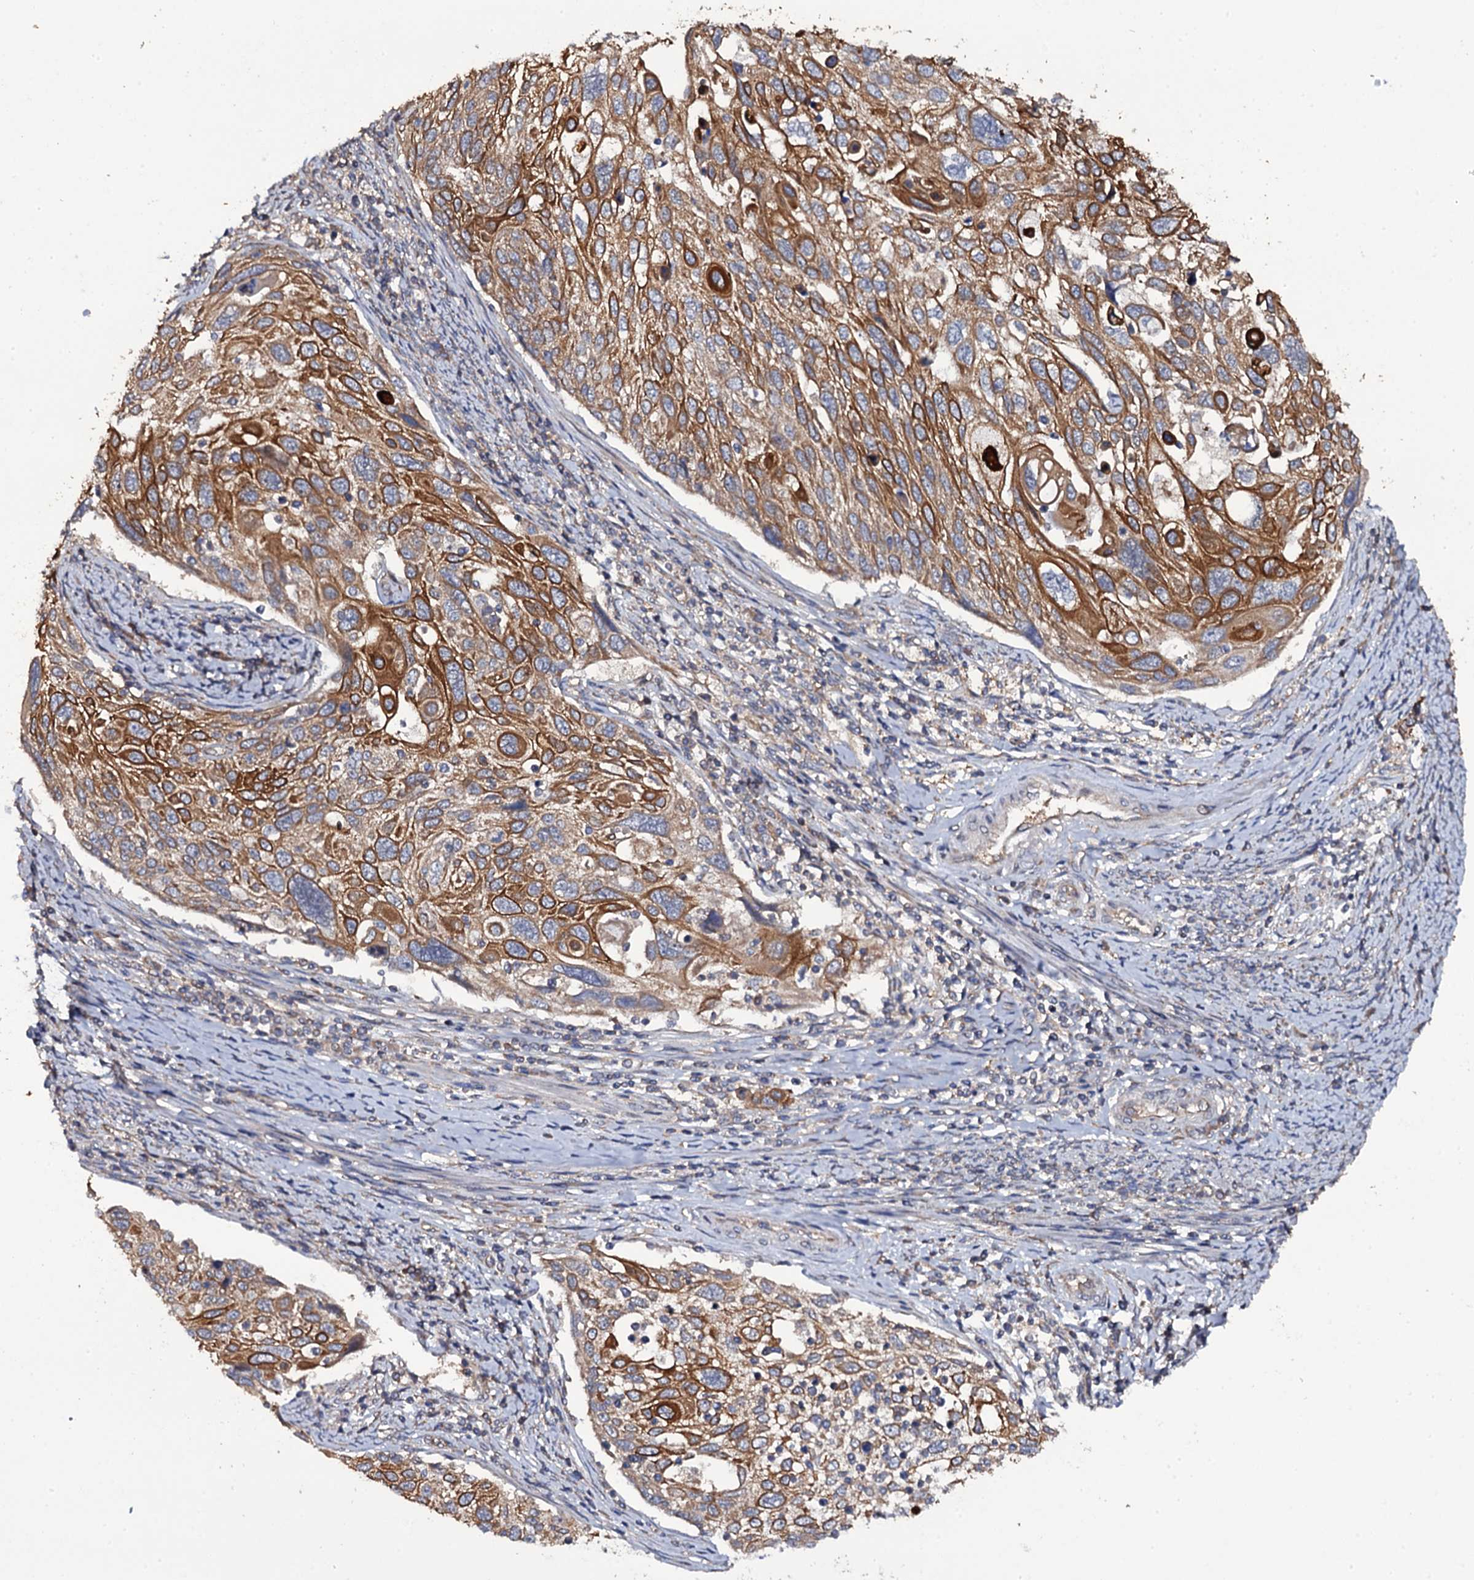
{"staining": {"intensity": "moderate", "quantity": ">75%", "location": "cytoplasmic/membranous"}, "tissue": "cervical cancer", "cell_type": "Tumor cells", "image_type": "cancer", "snomed": [{"axis": "morphology", "description": "Squamous cell carcinoma, NOS"}, {"axis": "topography", "description": "Cervix"}], "caption": "Brown immunohistochemical staining in human squamous cell carcinoma (cervical) exhibits moderate cytoplasmic/membranous positivity in approximately >75% of tumor cells.", "gene": "TTC23", "patient": {"sex": "female", "age": 70}}